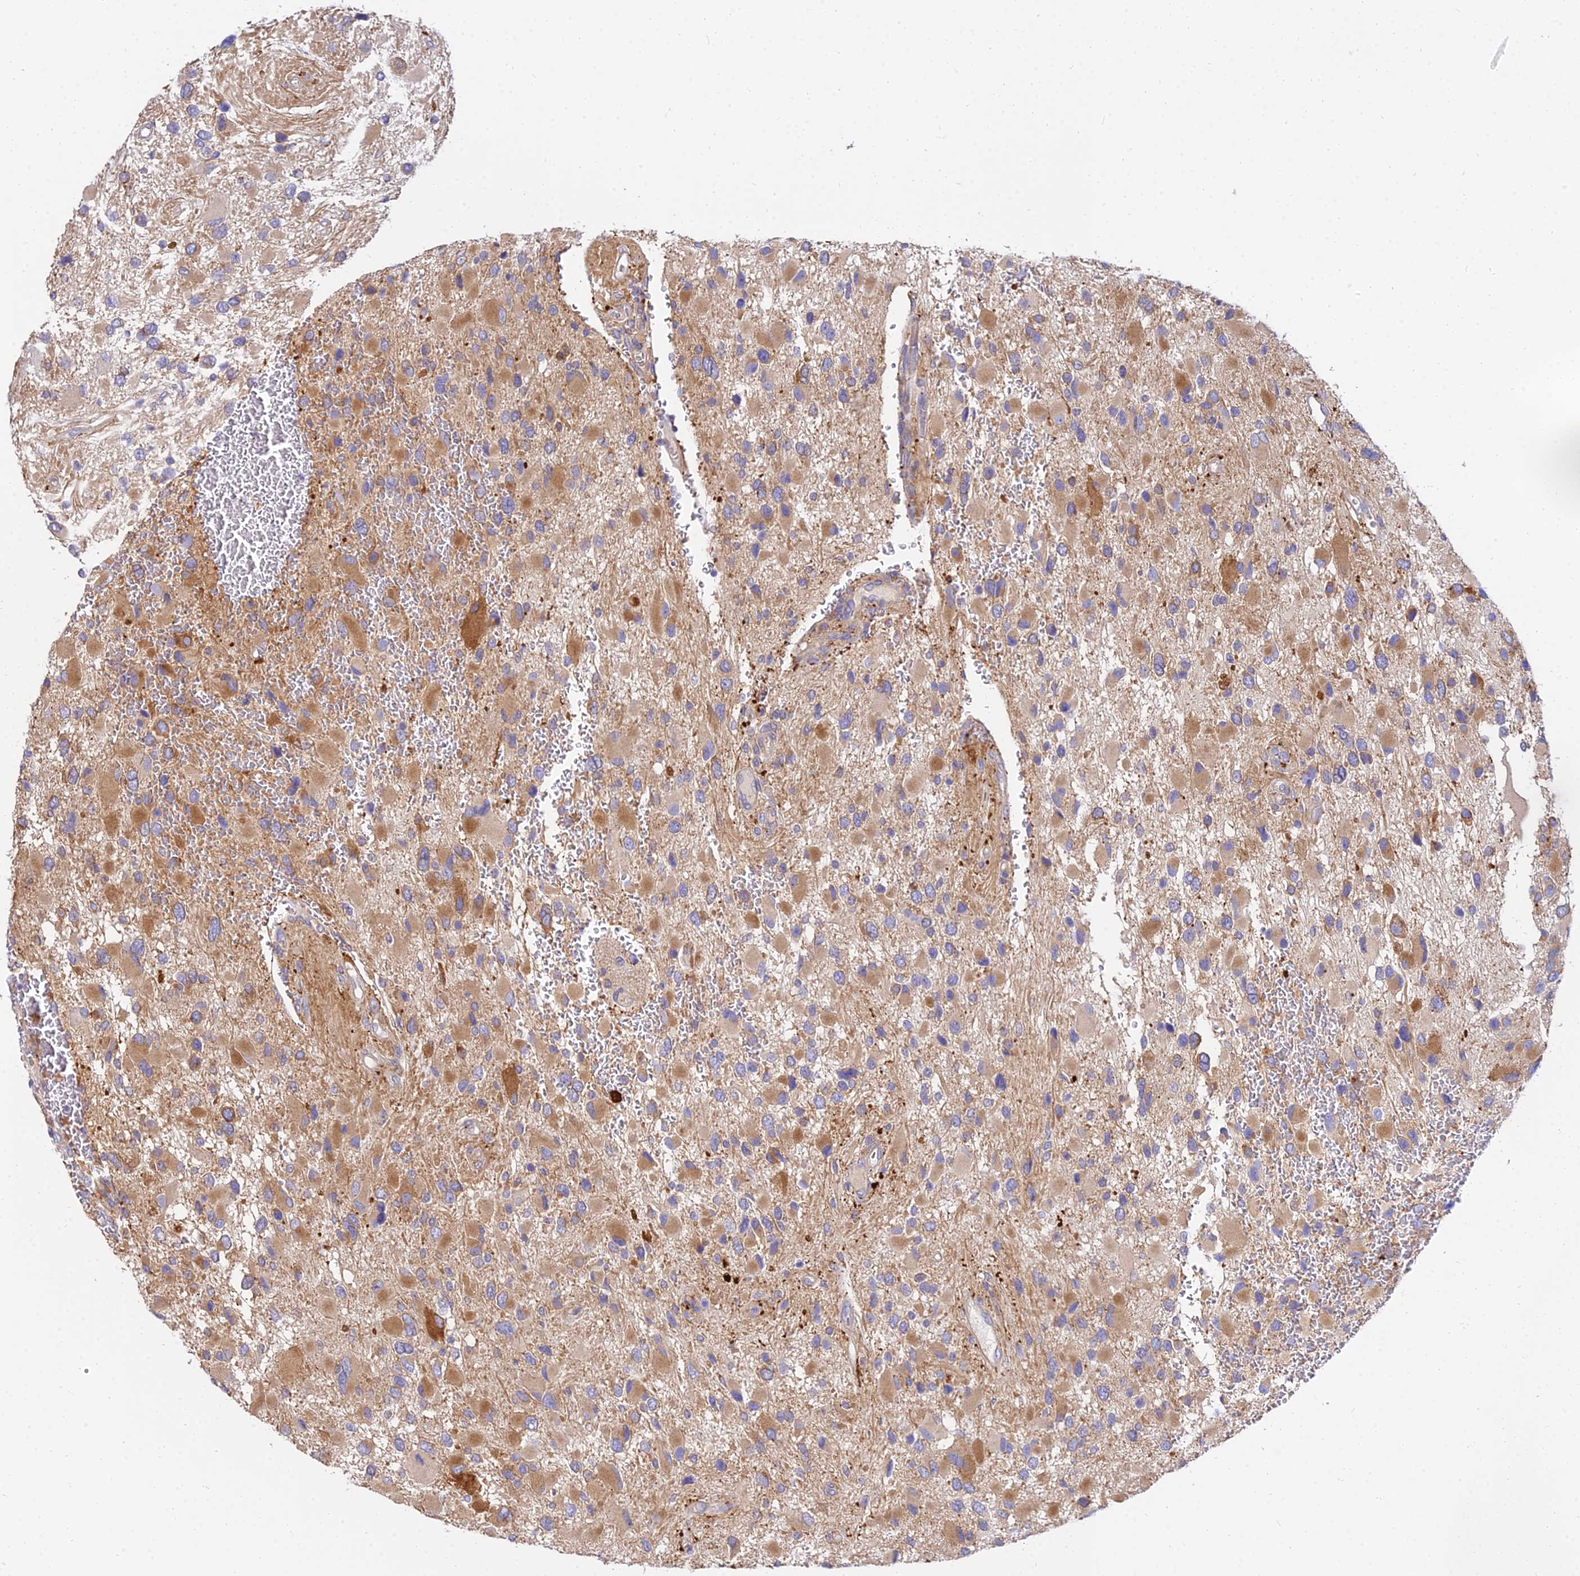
{"staining": {"intensity": "moderate", "quantity": "25%-75%", "location": "cytoplasmic/membranous"}, "tissue": "glioma", "cell_type": "Tumor cells", "image_type": "cancer", "snomed": [{"axis": "morphology", "description": "Glioma, malignant, High grade"}, {"axis": "topography", "description": "Brain"}], "caption": "About 25%-75% of tumor cells in glioma display moderate cytoplasmic/membranous protein positivity as visualized by brown immunohistochemical staining.", "gene": "ARL8B", "patient": {"sex": "male", "age": 53}}